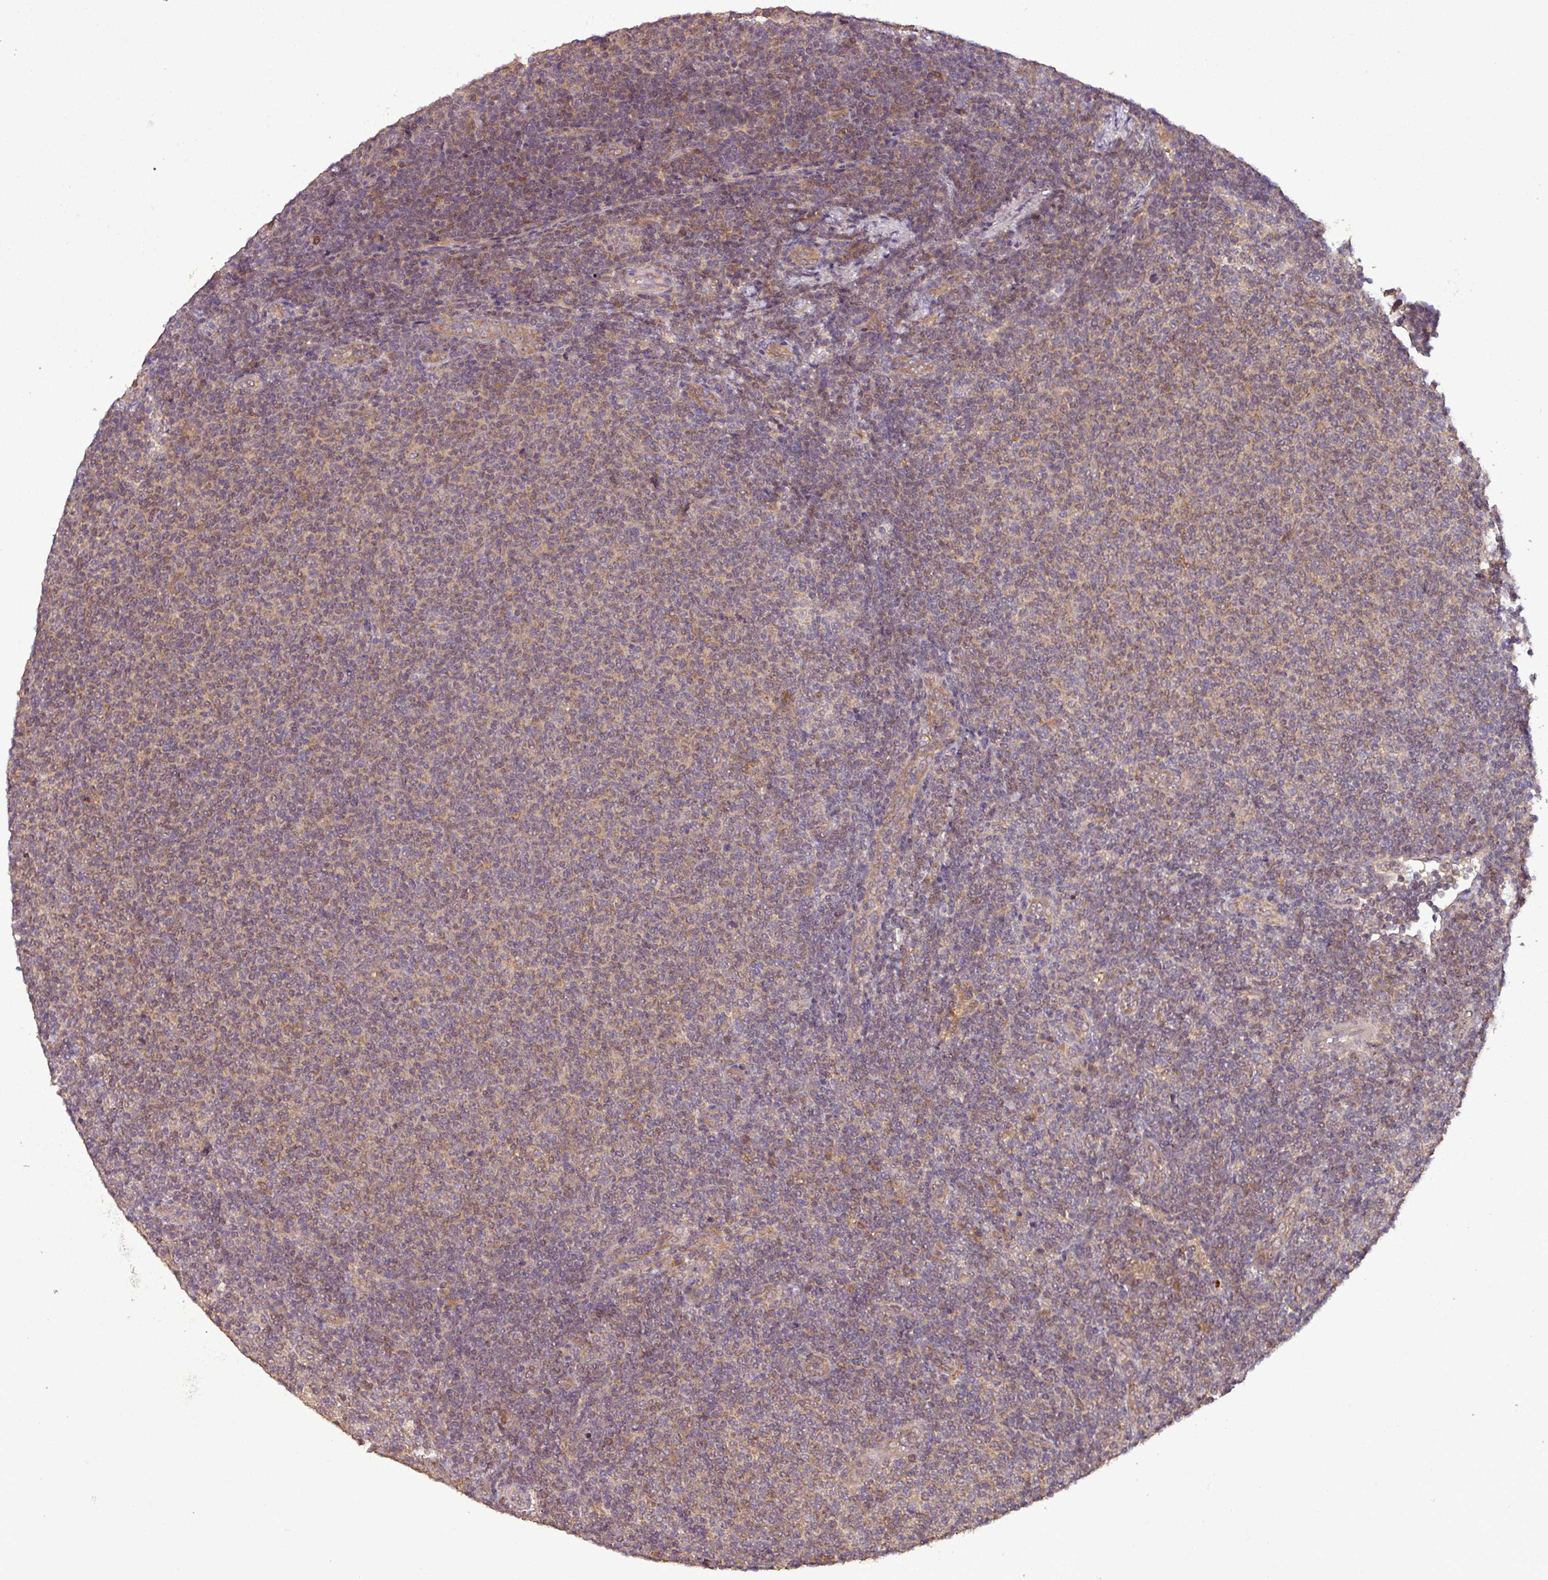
{"staining": {"intensity": "weak", "quantity": "25%-75%", "location": "cytoplasmic/membranous"}, "tissue": "lymphoma", "cell_type": "Tumor cells", "image_type": "cancer", "snomed": [{"axis": "morphology", "description": "Malignant lymphoma, non-Hodgkin's type, Low grade"}, {"axis": "topography", "description": "Lymph node"}], "caption": "The histopathology image exhibits a brown stain indicating the presence of a protein in the cytoplasmic/membranous of tumor cells in low-grade malignant lymphoma, non-Hodgkin's type.", "gene": "NT5C3A", "patient": {"sex": "male", "age": 66}}